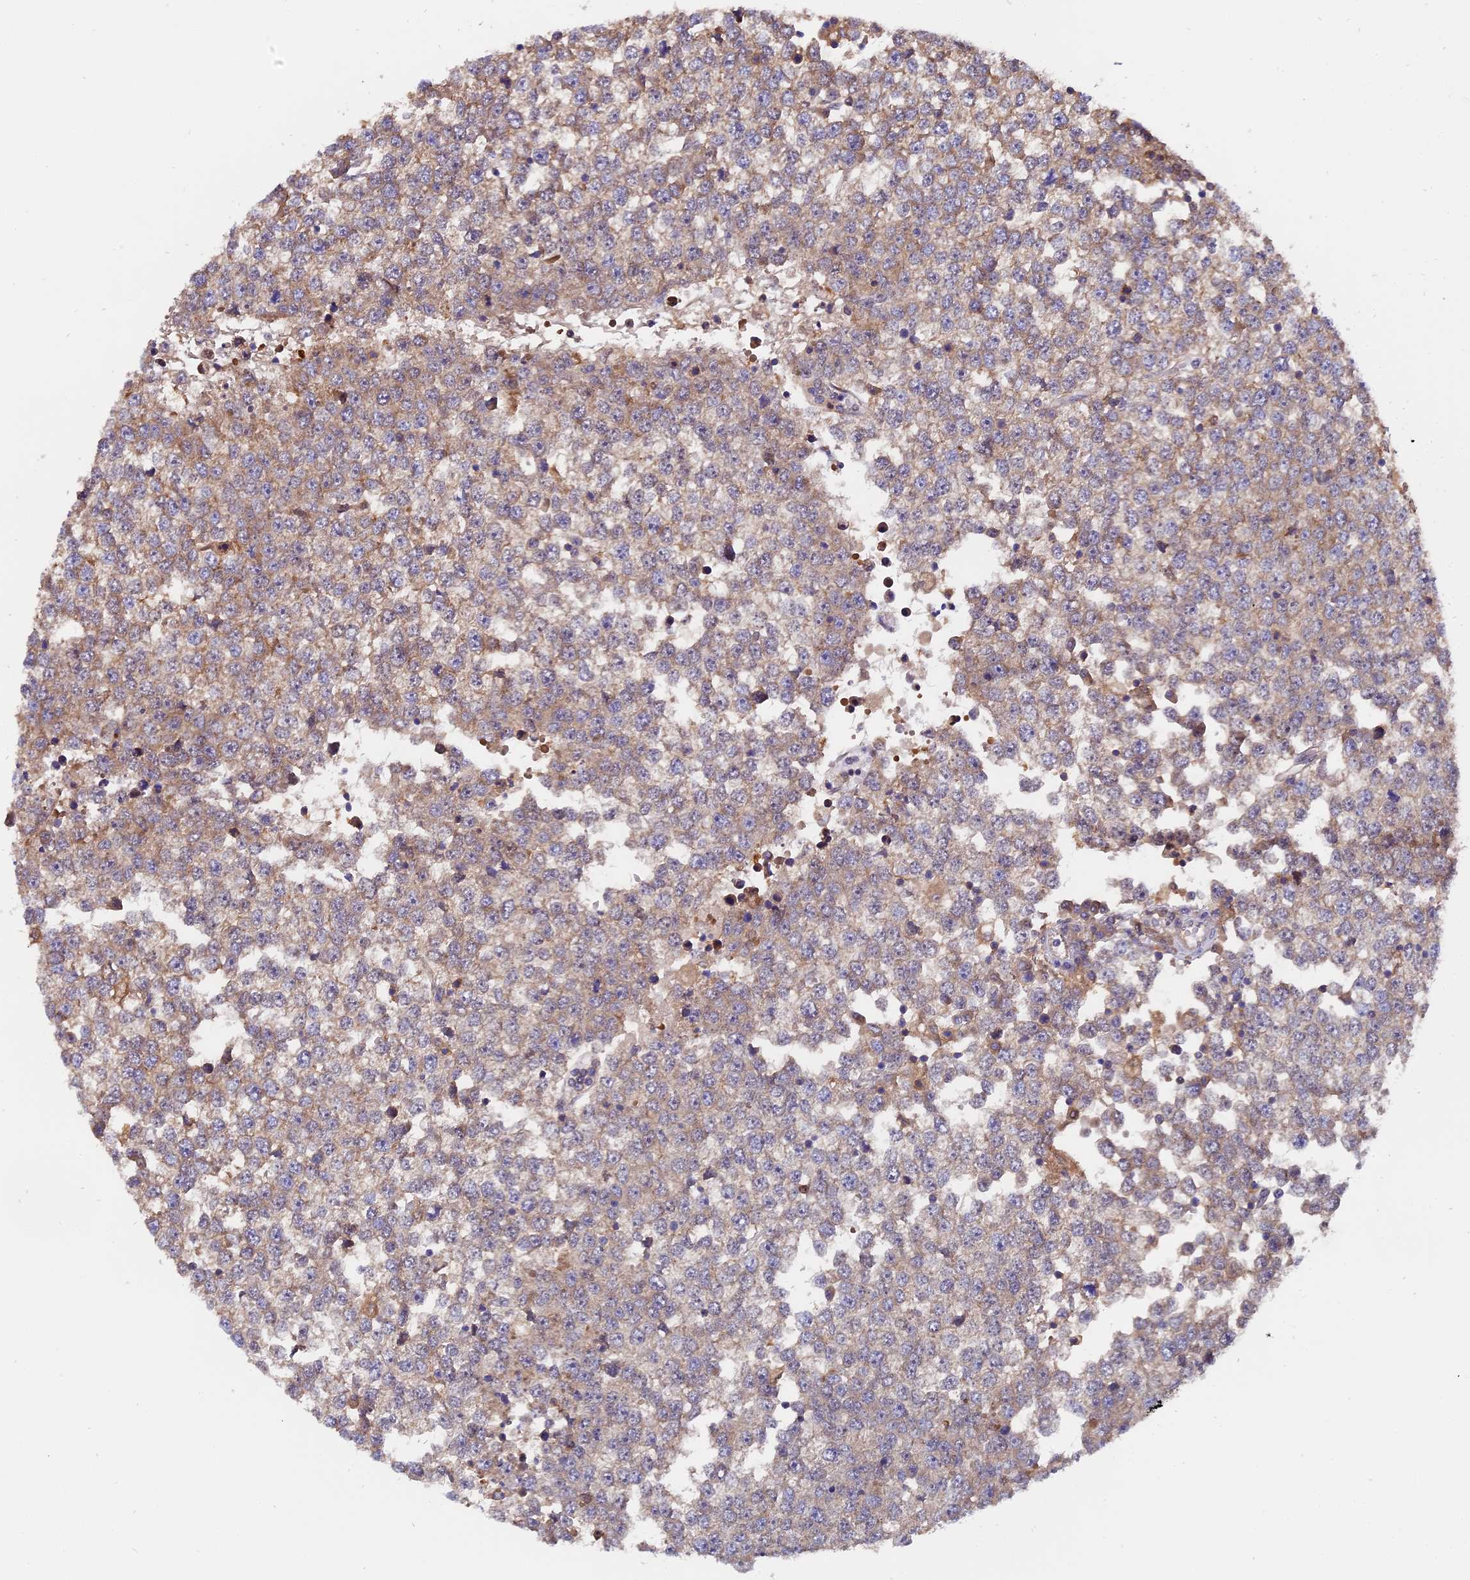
{"staining": {"intensity": "weak", "quantity": "25%-75%", "location": "cytoplasmic/membranous"}, "tissue": "testis cancer", "cell_type": "Tumor cells", "image_type": "cancer", "snomed": [{"axis": "morphology", "description": "Seminoma, NOS"}, {"axis": "topography", "description": "Testis"}], "caption": "Brown immunohistochemical staining in human testis seminoma reveals weak cytoplasmic/membranous expression in approximately 25%-75% of tumor cells. (brown staining indicates protein expression, while blue staining denotes nuclei).", "gene": "FAM118B", "patient": {"sex": "male", "age": 65}}